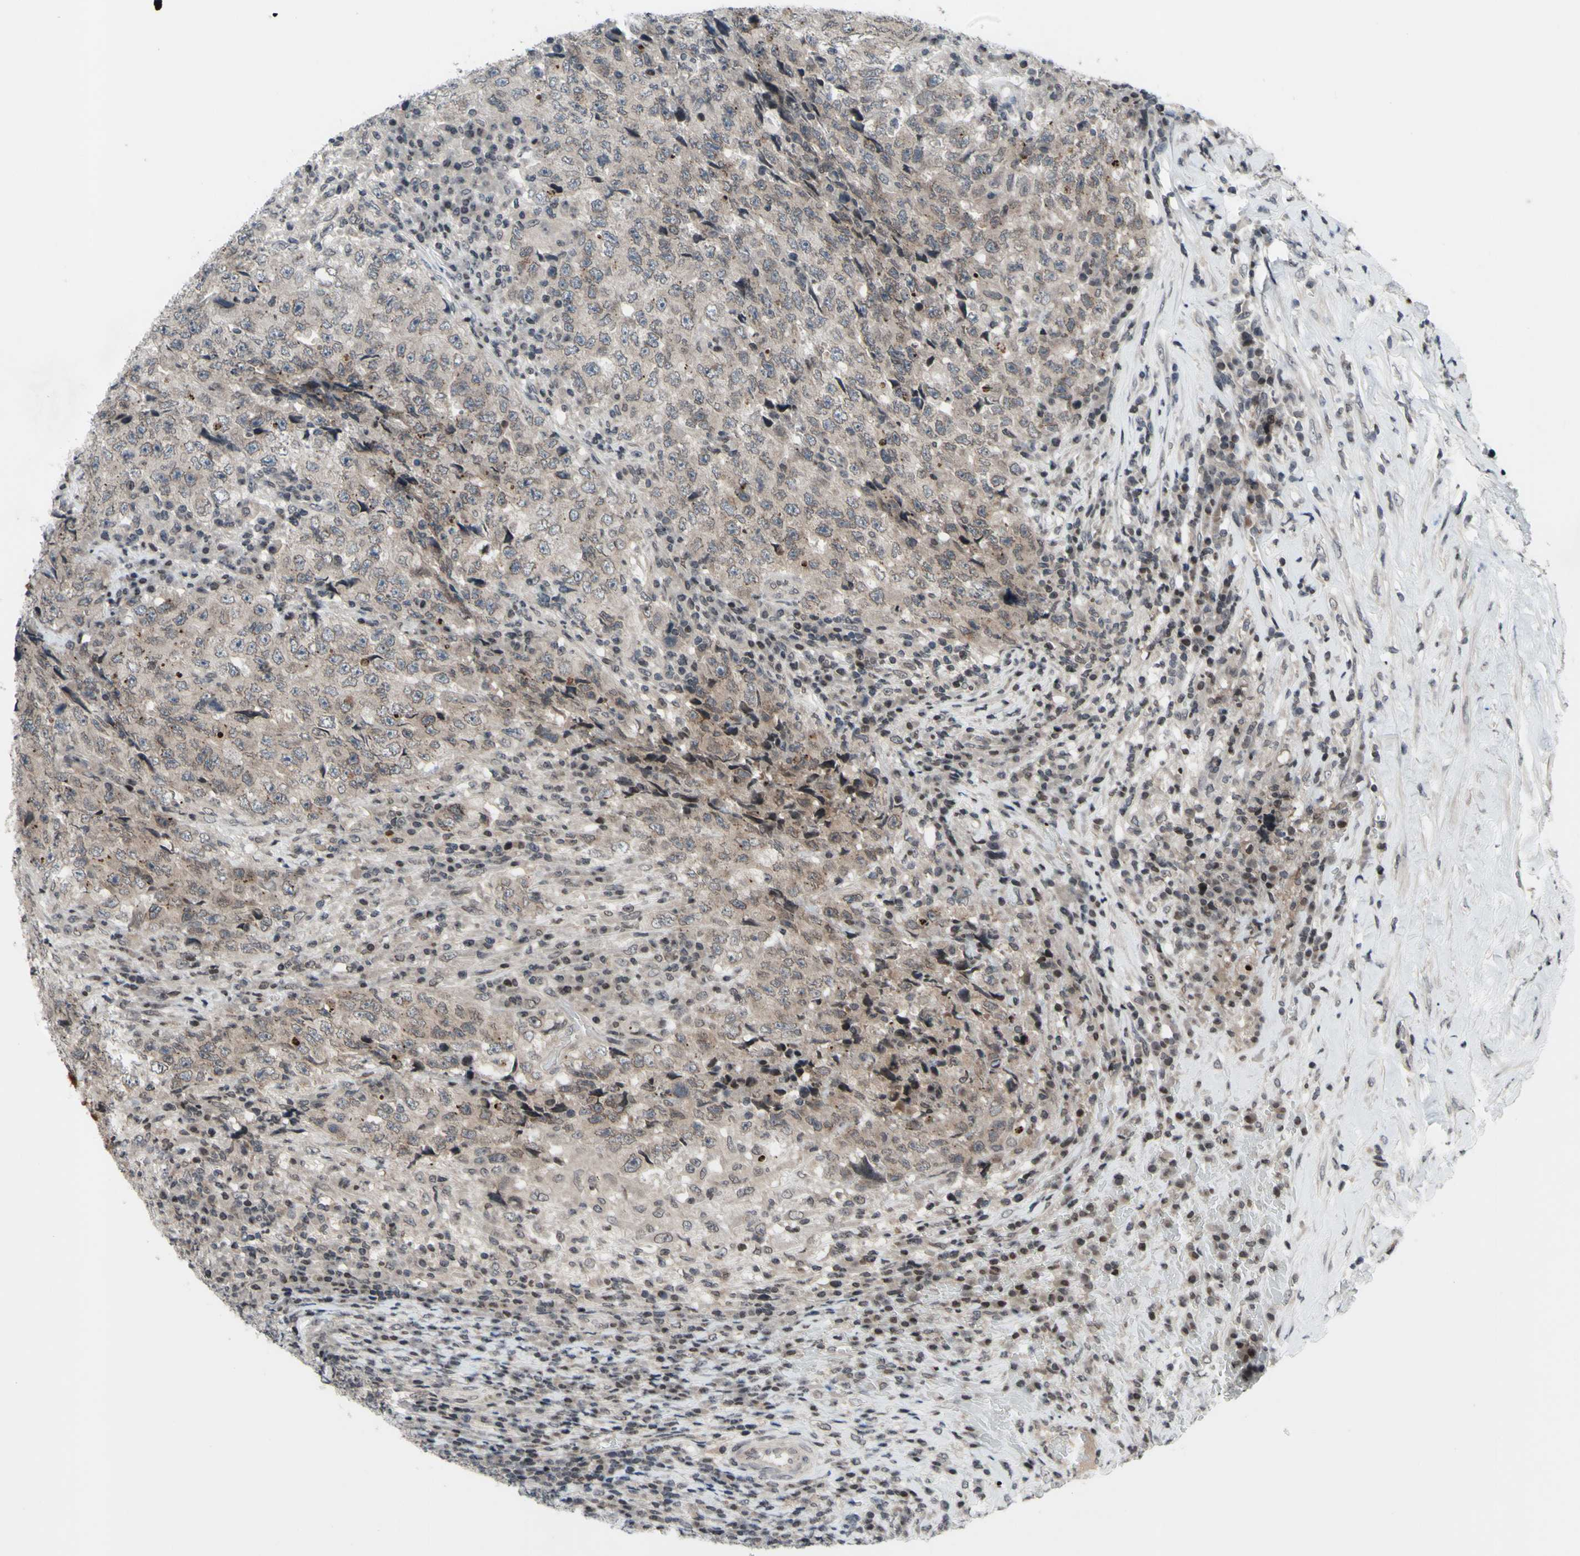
{"staining": {"intensity": "weak", "quantity": "25%-75%", "location": "cytoplasmic/membranous"}, "tissue": "testis cancer", "cell_type": "Tumor cells", "image_type": "cancer", "snomed": [{"axis": "morphology", "description": "Necrosis, NOS"}, {"axis": "morphology", "description": "Carcinoma, Embryonal, NOS"}, {"axis": "topography", "description": "Testis"}], "caption": "Testis cancer stained with a brown dye exhibits weak cytoplasmic/membranous positive staining in about 25%-75% of tumor cells.", "gene": "XPO1", "patient": {"sex": "male", "age": 19}}